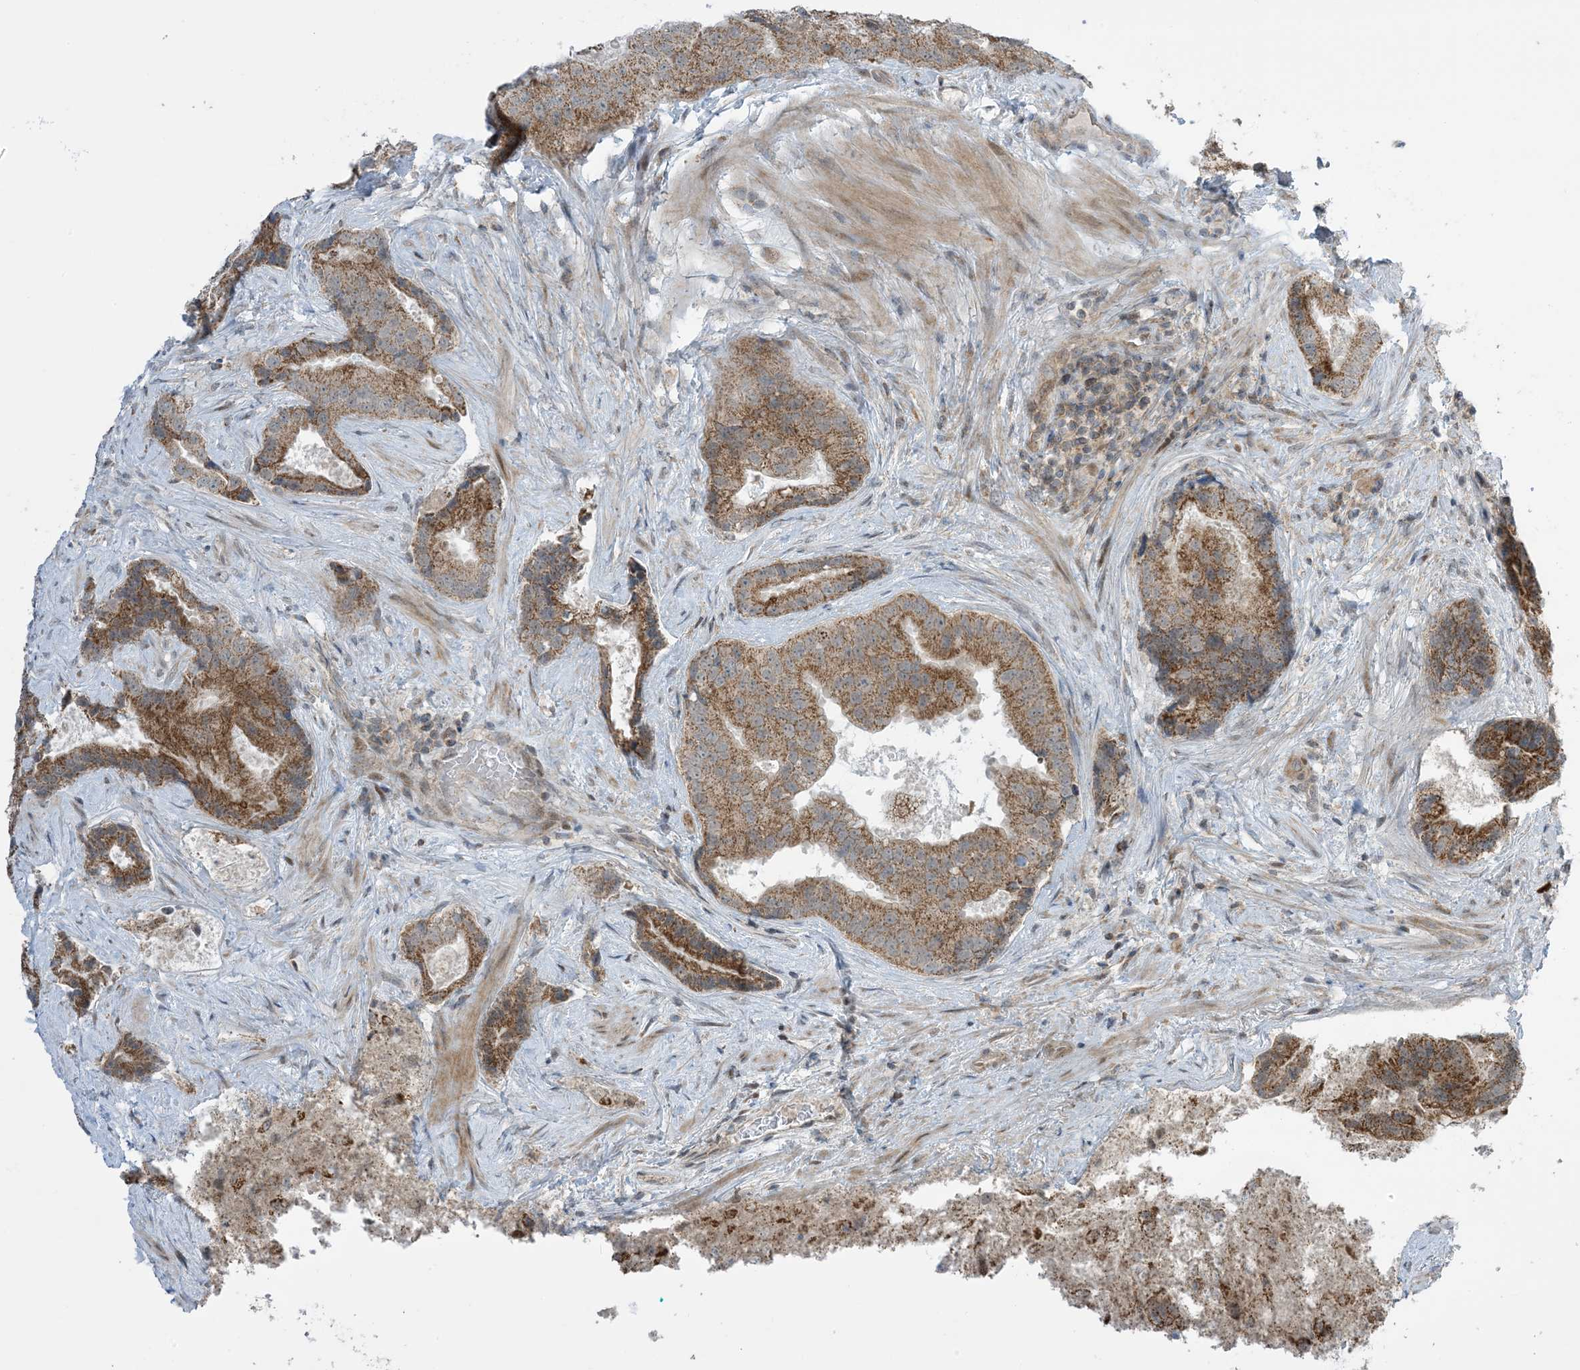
{"staining": {"intensity": "moderate", "quantity": ">75%", "location": "cytoplasmic/membranous"}, "tissue": "prostate cancer", "cell_type": "Tumor cells", "image_type": "cancer", "snomed": [{"axis": "morphology", "description": "Adenocarcinoma, High grade"}, {"axis": "topography", "description": "Prostate"}], "caption": "This is an image of IHC staining of prostate high-grade adenocarcinoma, which shows moderate staining in the cytoplasmic/membranous of tumor cells.", "gene": "PHLDB2", "patient": {"sex": "male", "age": 70}}